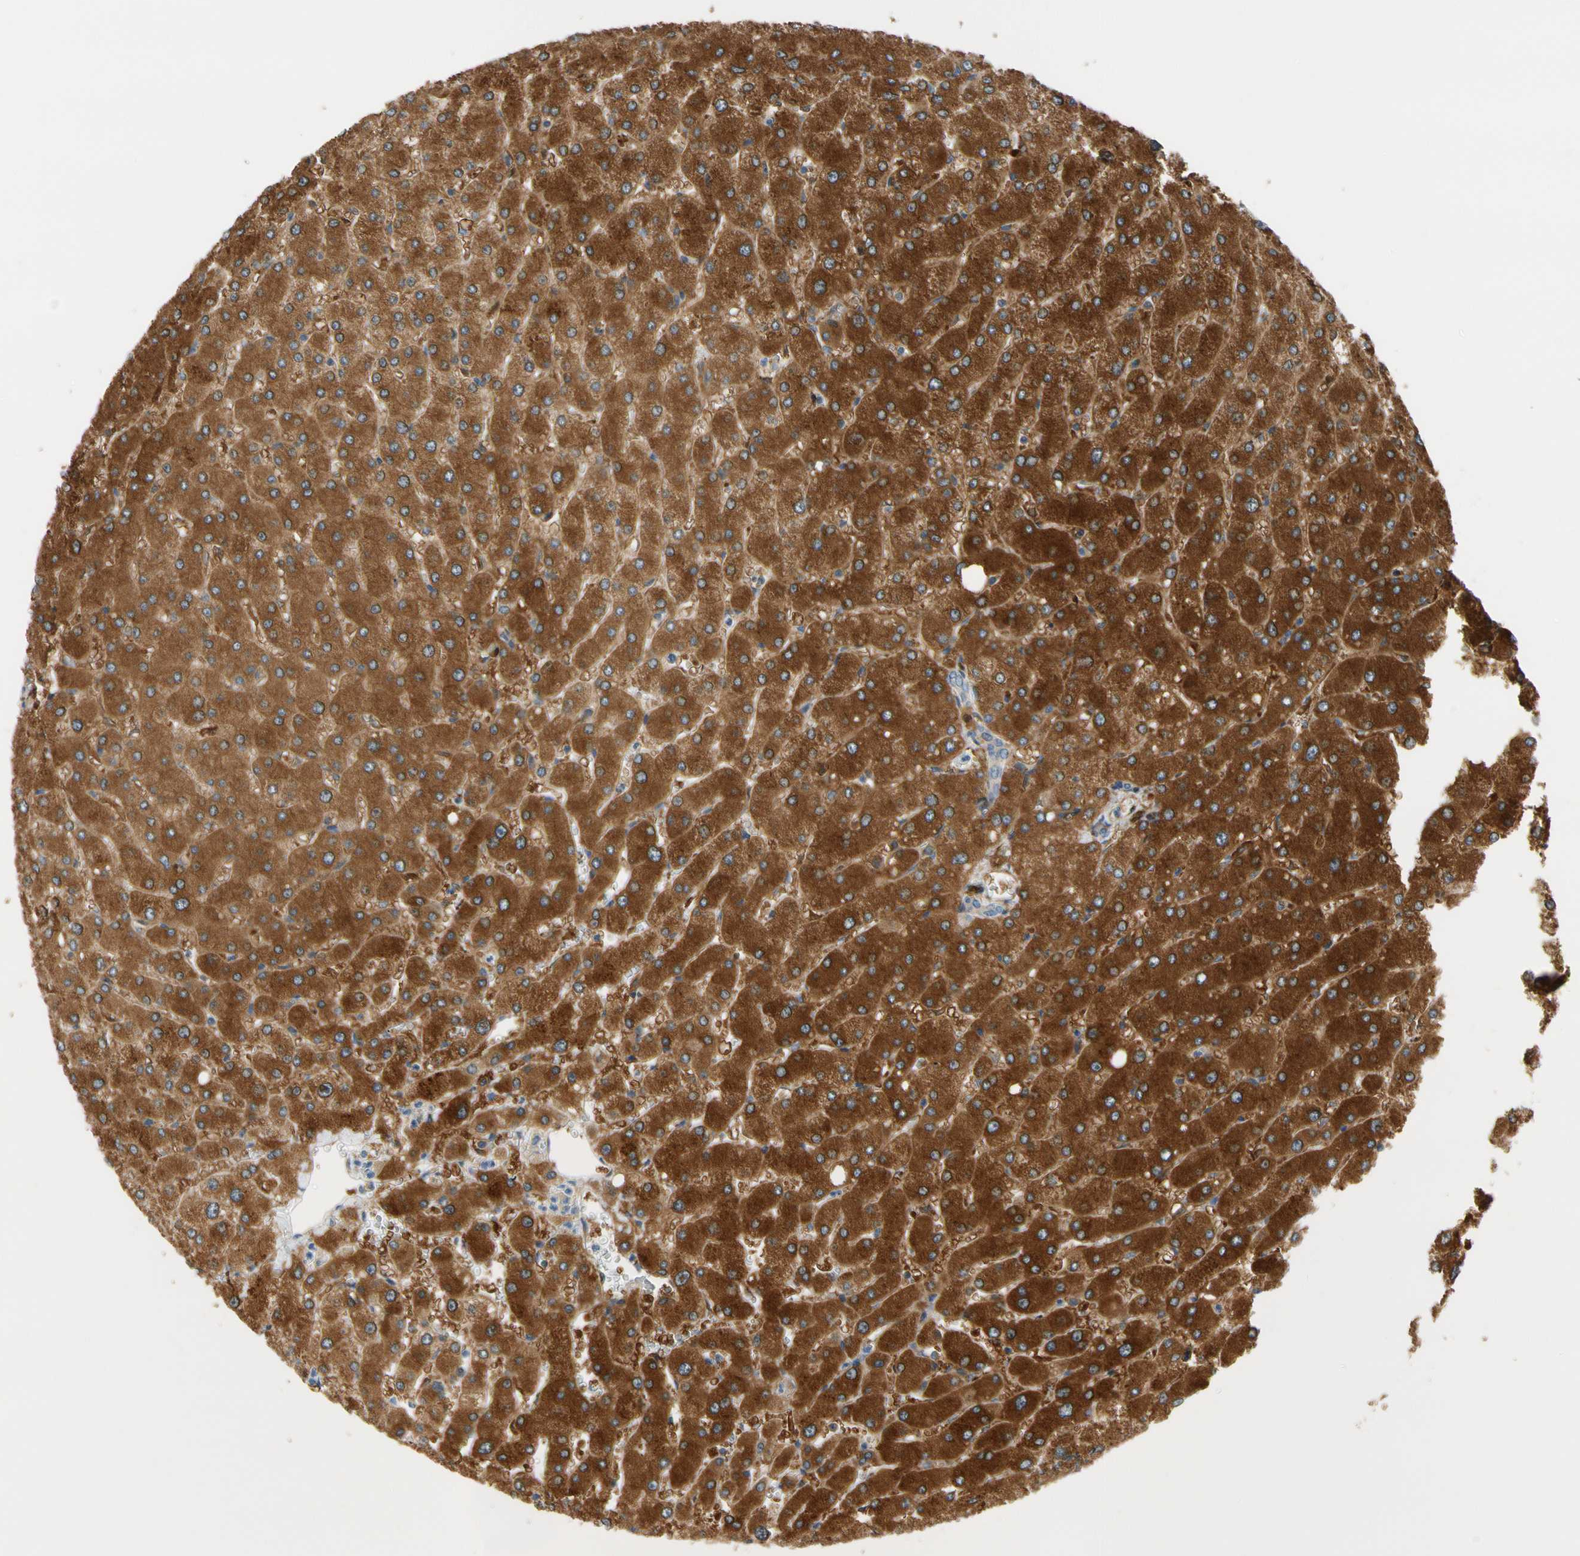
{"staining": {"intensity": "negative", "quantity": "none", "location": "none"}, "tissue": "liver", "cell_type": "Cholangiocytes", "image_type": "normal", "snomed": [{"axis": "morphology", "description": "Normal tissue, NOS"}, {"axis": "topography", "description": "Liver"}], "caption": "An immunohistochemistry (IHC) image of normal liver is shown. There is no staining in cholangiocytes of liver.", "gene": "PARP14", "patient": {"sex": "male", "age": 55}}